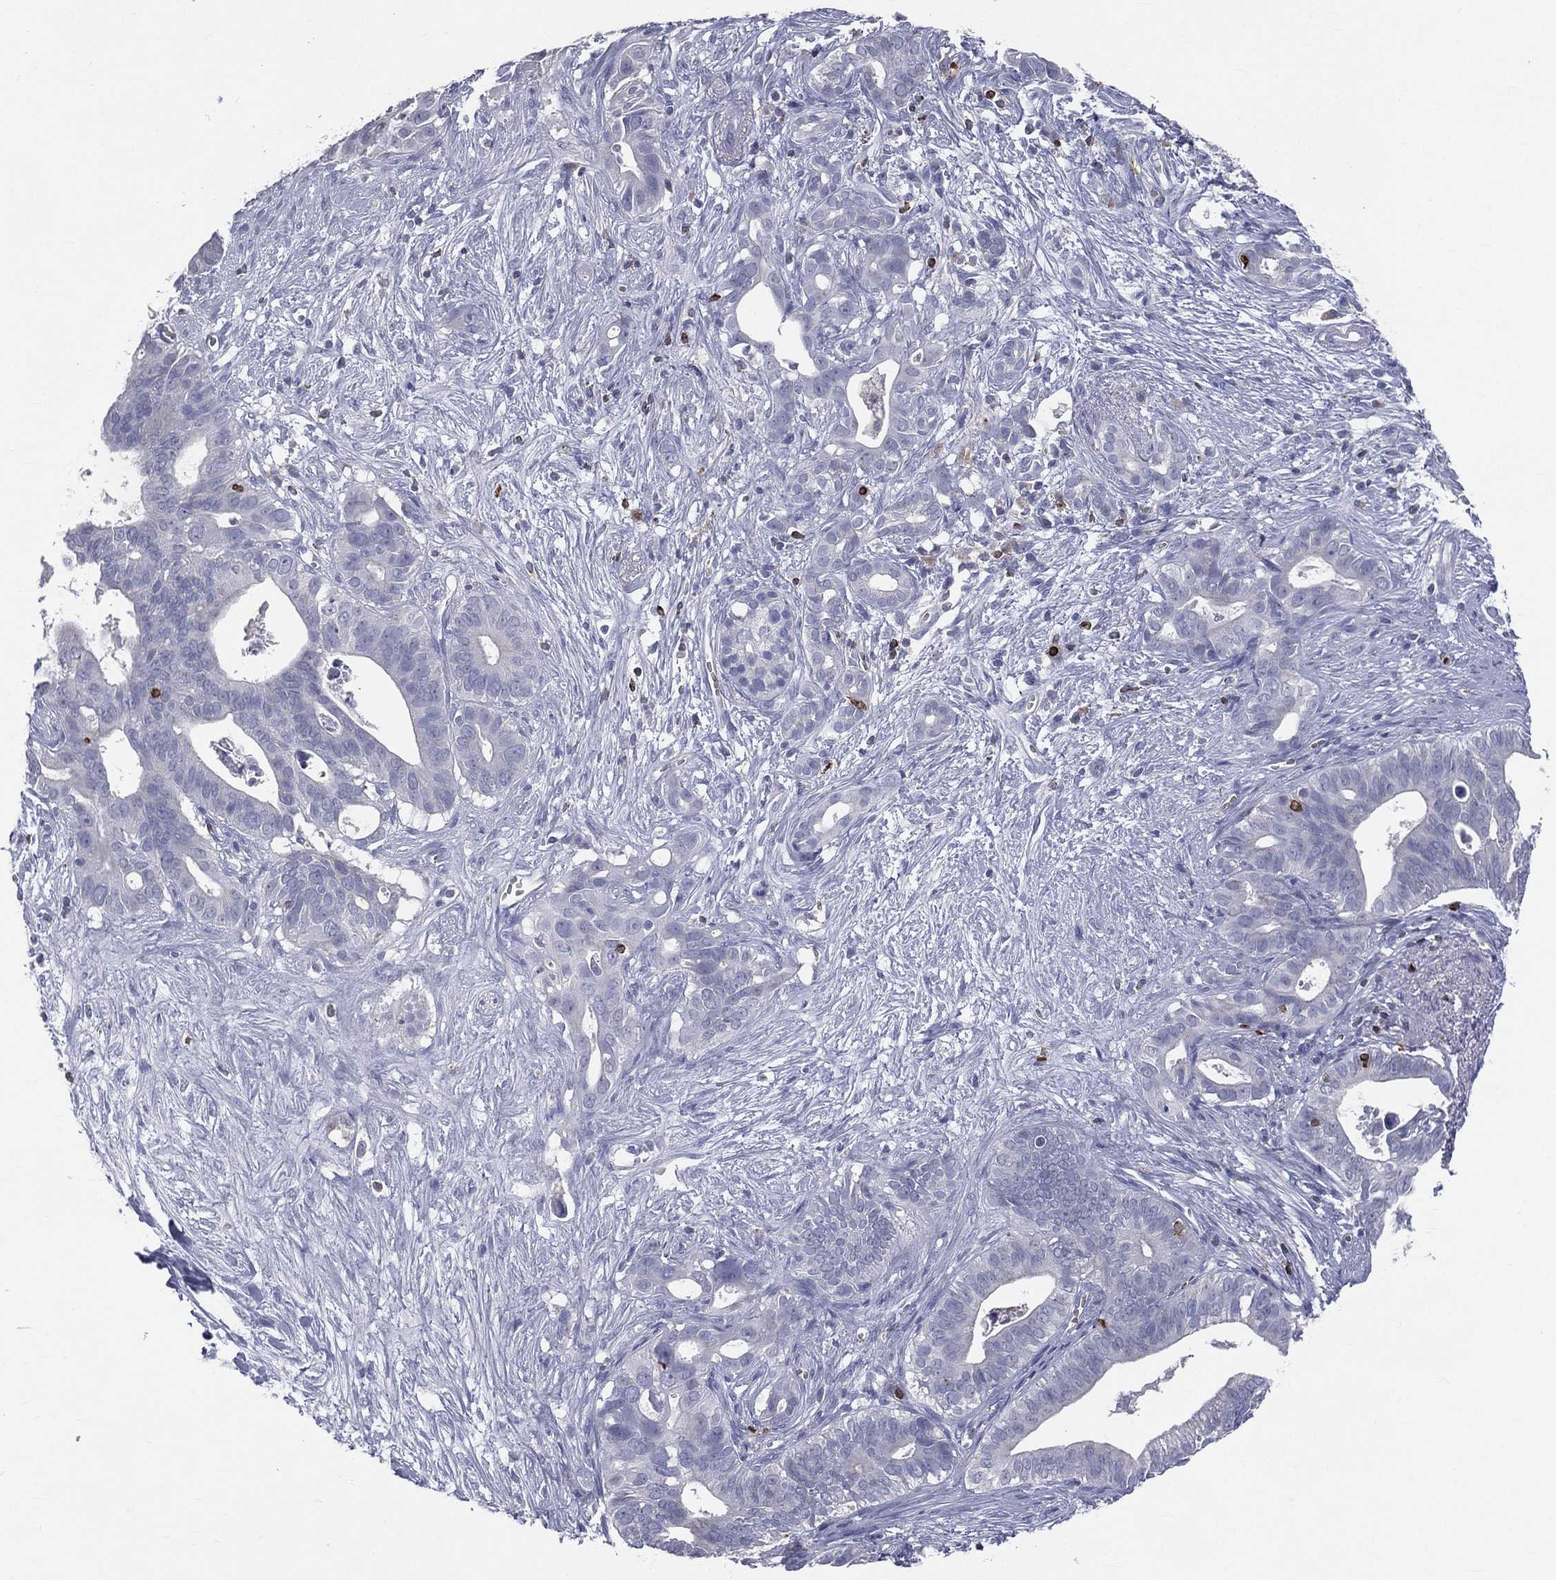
{"staining": {"intensity": "negative", "quantity": "none", "location": "none"}, "tissue": "pancreatic cancer", "cell_type": "Tumor cells", "image_type": "cancer", "snomed": [{"axis": "morphology", "description": "Adenocarcinoma, NOS"}, {"axis": "topography", "description": "Pancreas"}], "caption": "The micrograph exhibits no significant staining in tumor cells of pancreatic cancer.", "gene": "CTSW", "patient": {"sex": "male", "age": 61}}